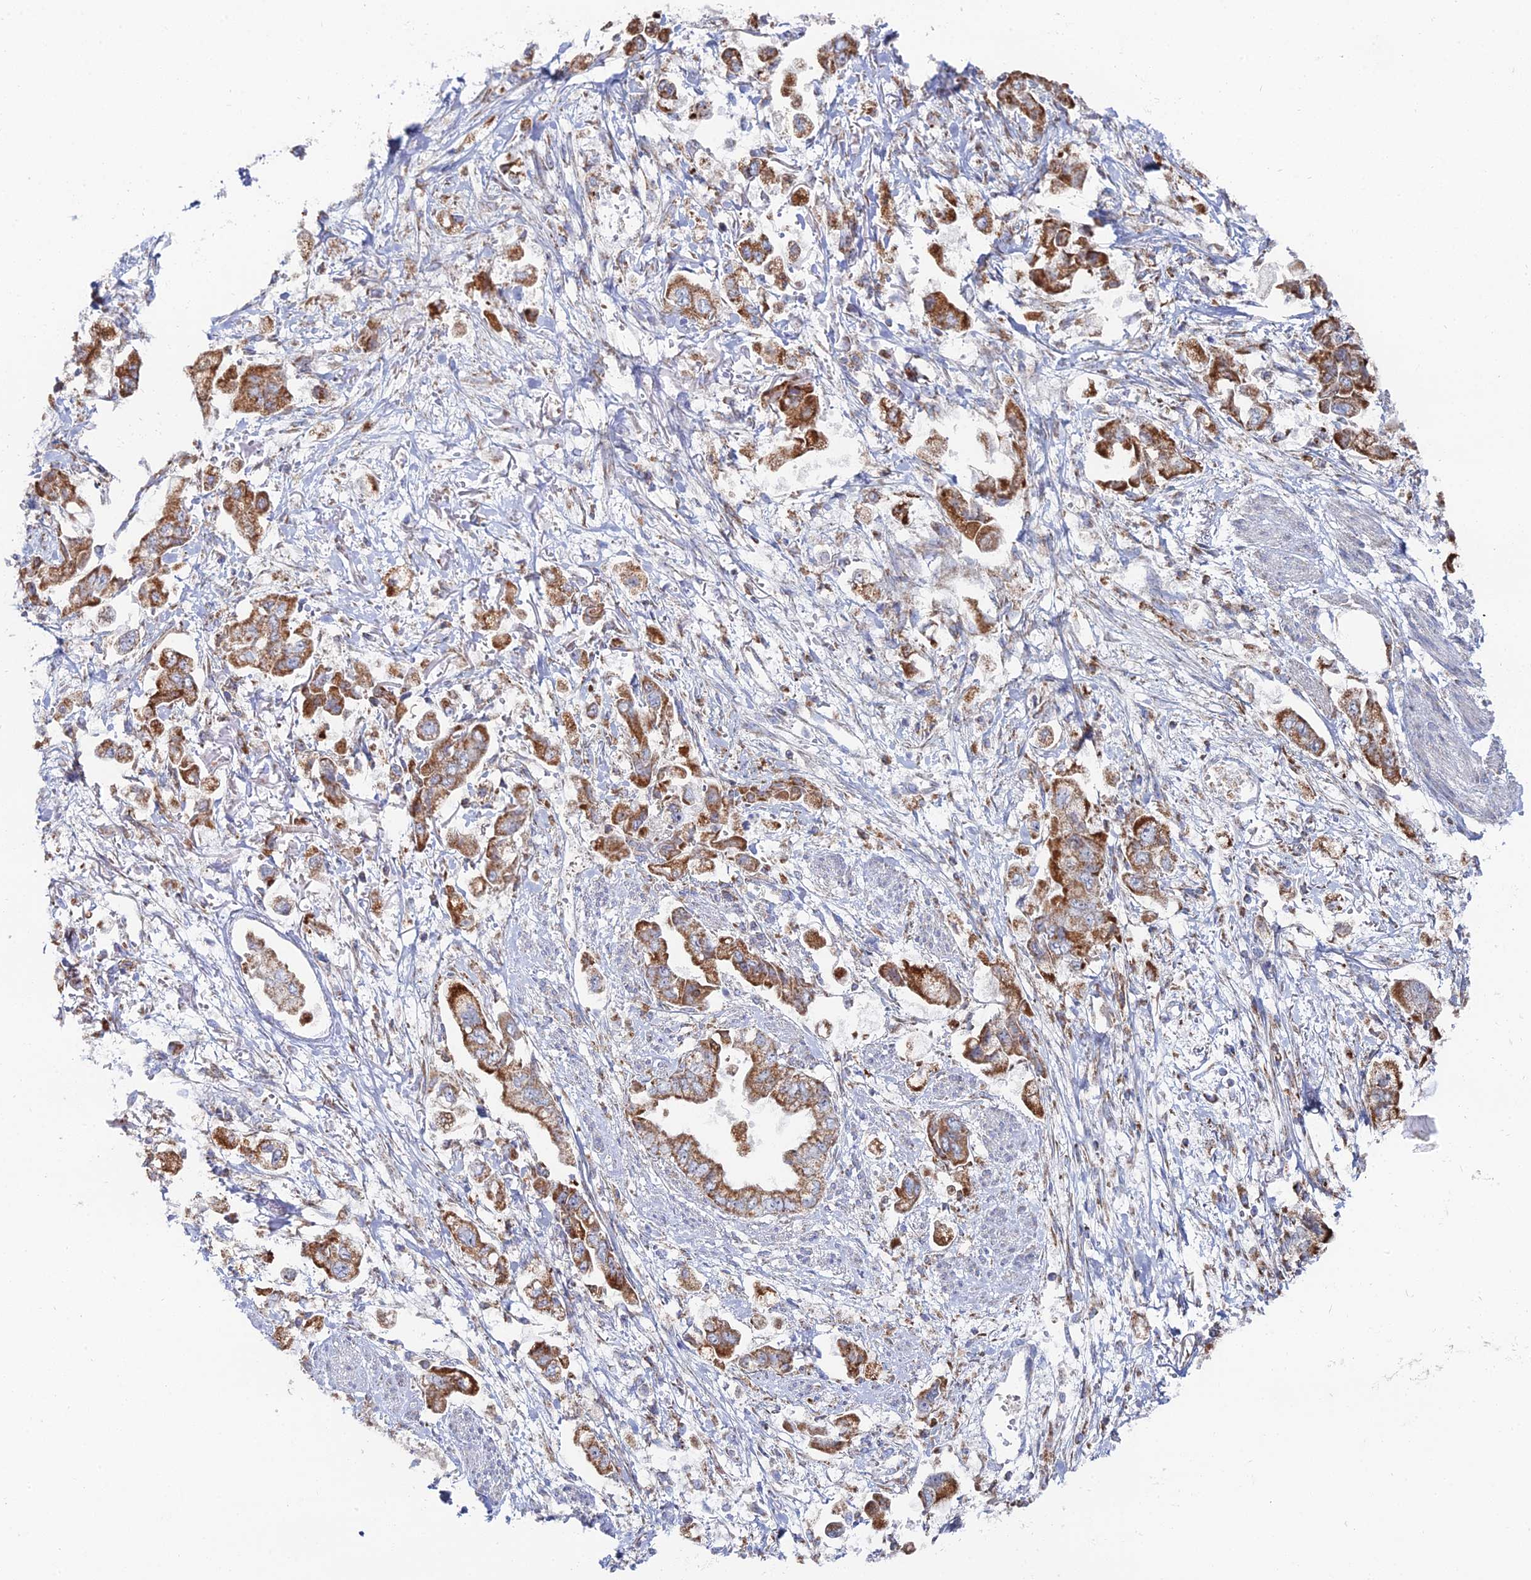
{"staining": {"intensity": "strong", "quantity": ">75%", "location": "cytoplasmic/membranous"}, "tissue": "stomach cancer", "cell_type": "Tumor cells", "image_type": "cancer", "snomed": [{"axis": "morphology", "description": "Adenocarcinoma, NOS"}, {"axis": "topography", "description": "Stomach"}], "caption": "Protein staining shows strong cytoplasmic/membranous staining in about >75% of tumor cells in stomach adenocarcinoma.", "gene": "MPC1", "patient": {"sex": "male", "age": 62}}